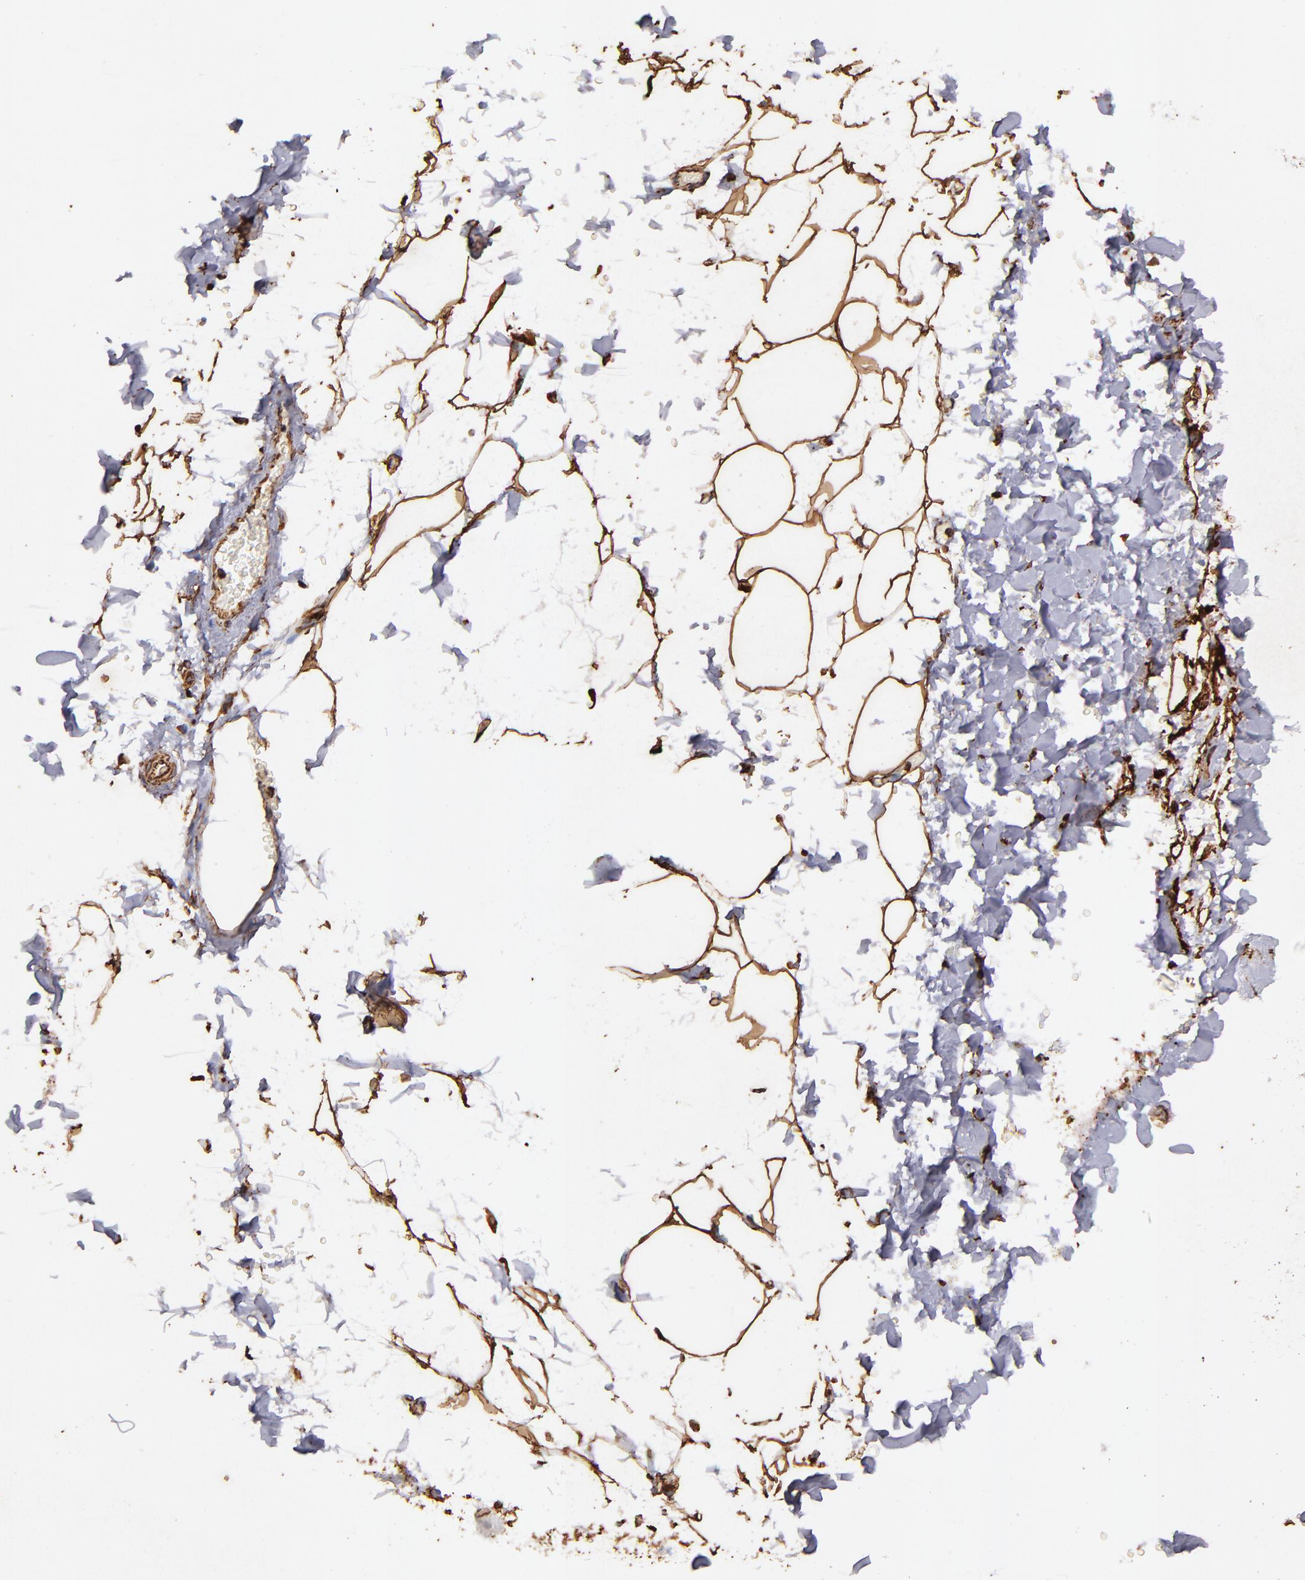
{"staining": {"intensity": "strong", "quantity": ">75%", "location": "cytoplasmic/membranous"}, "tissue": "adipose tissue", "cell_type": "Adipocytes", "image_type": "normal", "snomed": [{"axis": "morphology", "description": "Normal tissue, NOS"}, {"axis": "topography", "description": "Soft tissue"}], "caption": "Immunohistochemical staining of benign human adipose tissue displays >75% levels of strong cytoplasmic/membranous protein staining in approximately >75% of adipocytes. (Brightfield microscopy of DAB IHC at high magnification).", "gene": "VIM", "patient": {"sex": "male", "age": 72}}